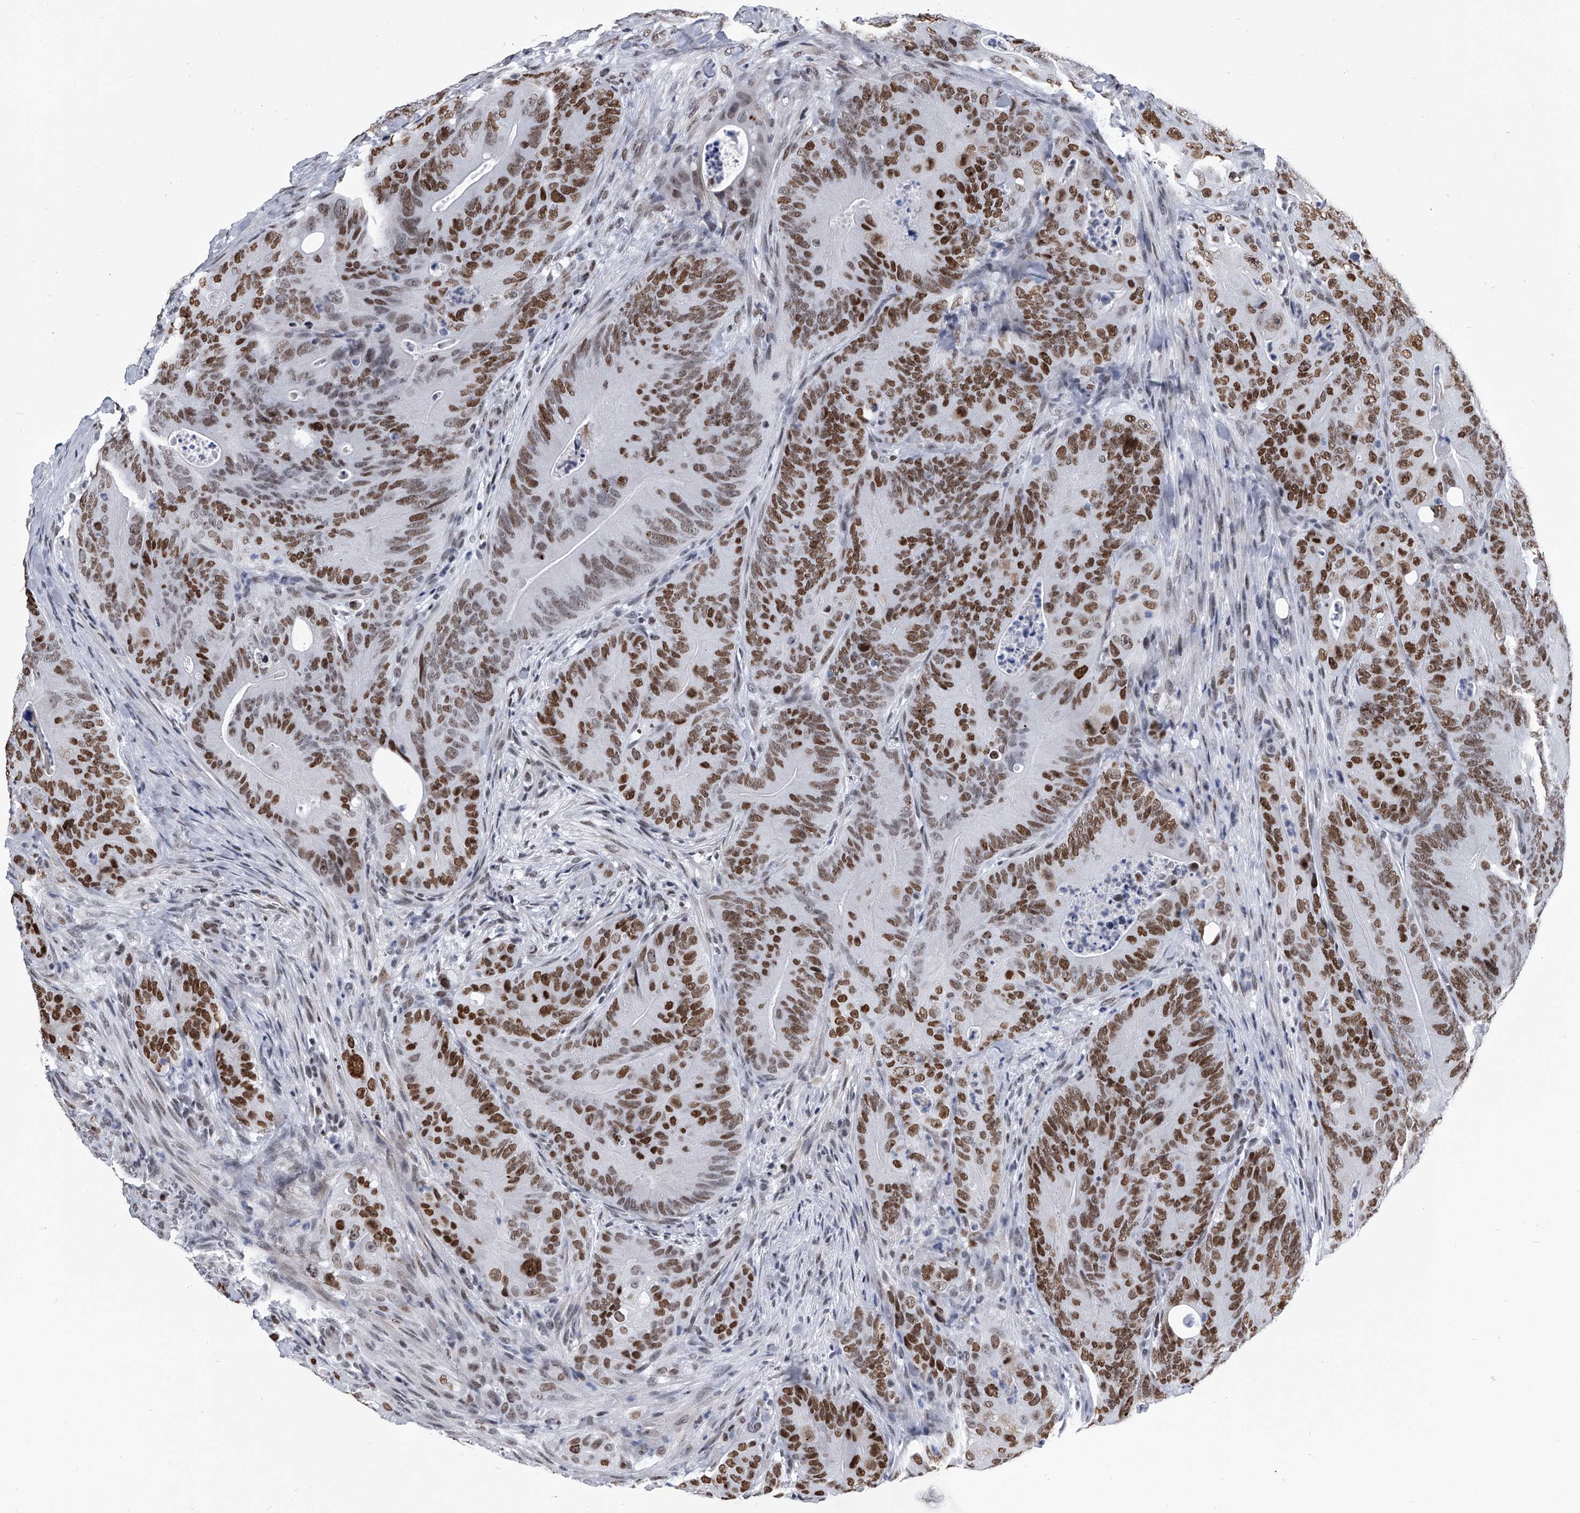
{"staining": {"intensity": "strong", "quantity": ">75%", "location": "nuclear"}, "tissue": "colorectal cancer", "cell_type": "Tumor cells", "image_type": "cancer", "snomed": [{"axis": "morphology", "description": "Normal tissue, NOS"}, {"axis": "topography", "description": "Colon"}], "caption": "This is an image of immunohistochemistry staining of colorectal cancer, which shows strong positivity in the nuclear of tumor cells.", "gene": "SIM2", "patient": {"sex": "female", "age": 82}}